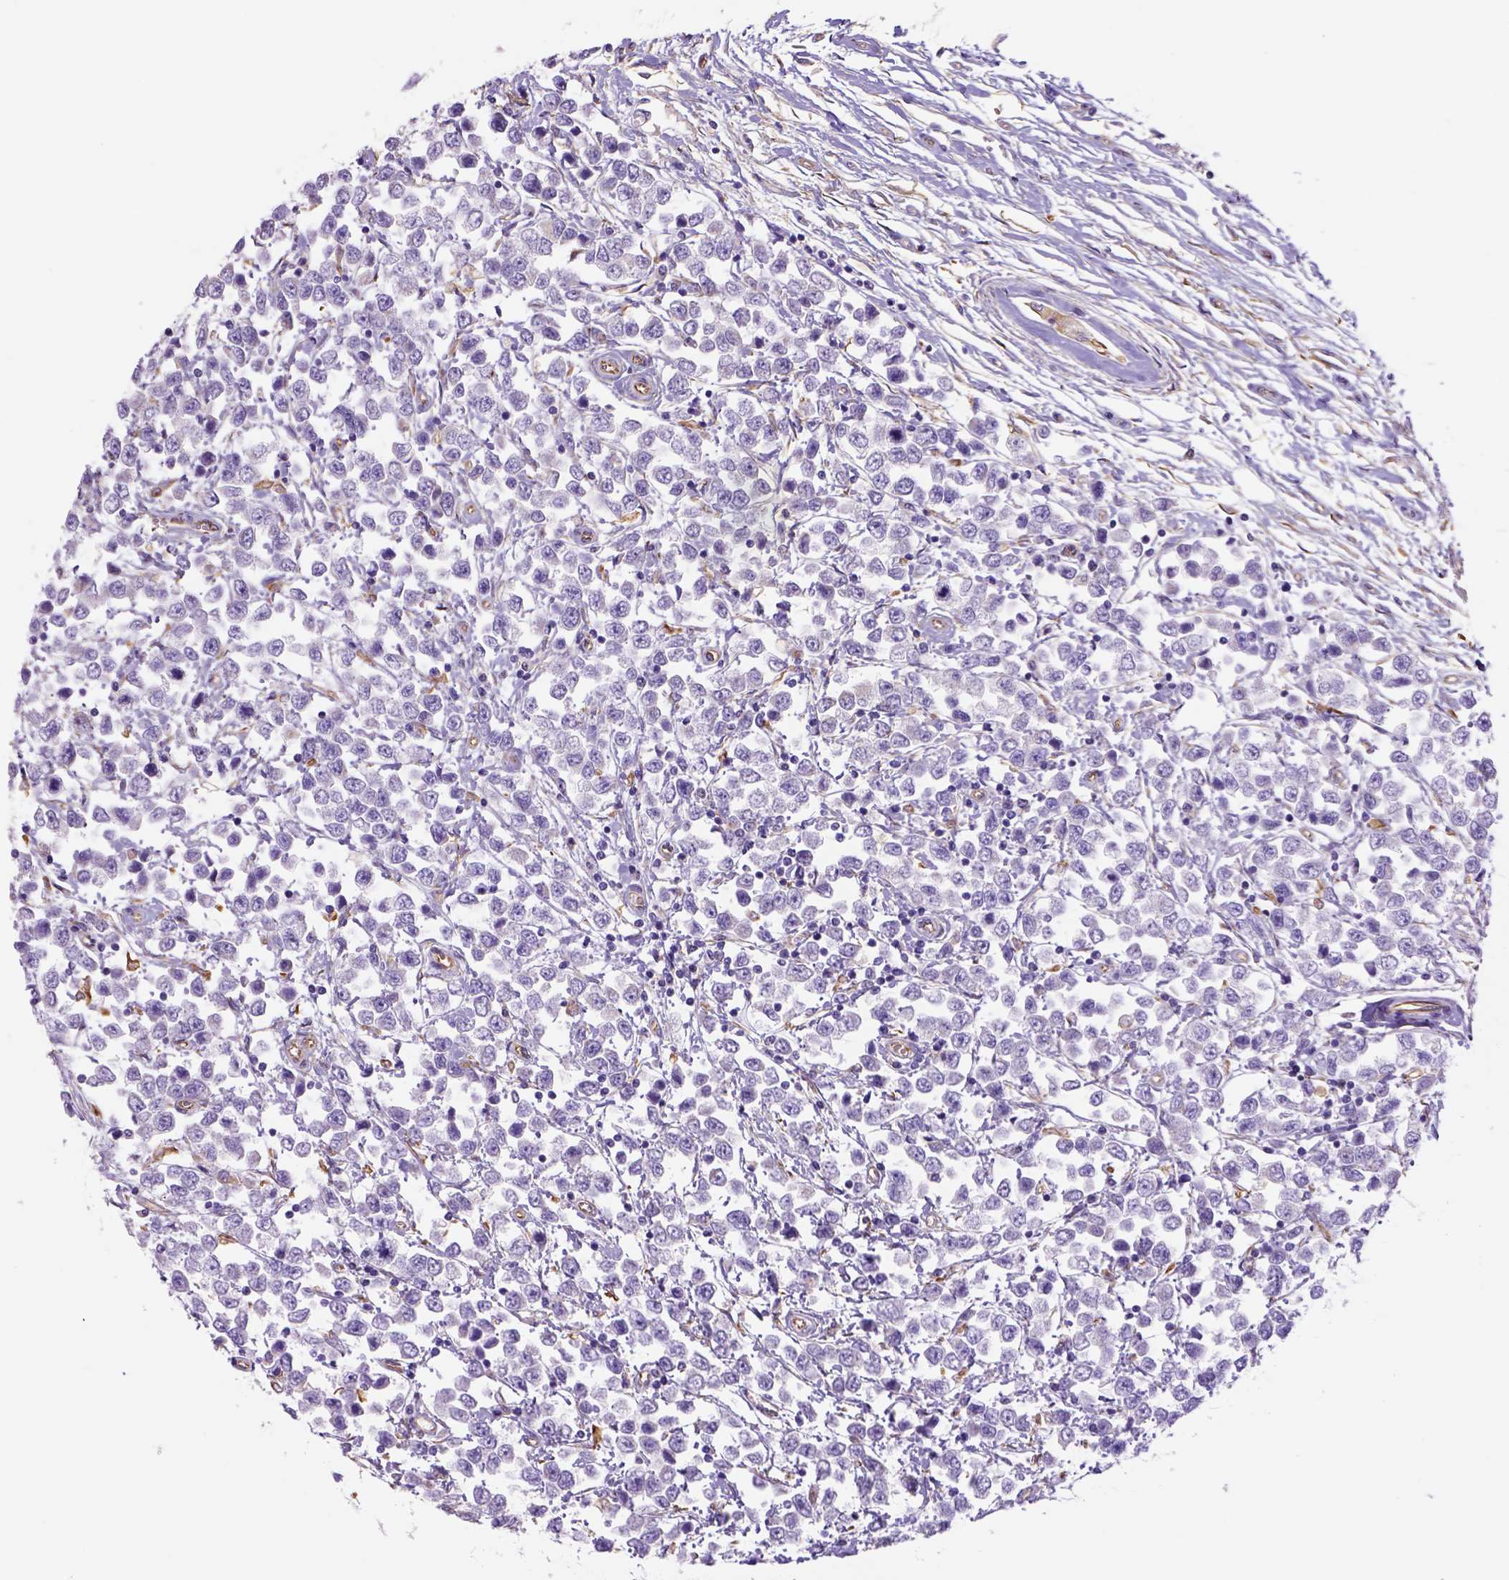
{"staining": {"intensity": "negative", "quantity": "none", "location": "none"}, "tissue": "testis cancer", "cell_type": "Tumor cells", "image_type": "cancer", "snomed": [{"axis": "morphology", "description": "Seminoma, NOS"}, {"axis": "topography", "description": "Testis"}], "caption": "Image shows no protein staining in tumor cells of testis cancer (seminoma) tissue.", "gene": "ZZZ3", "patient": {"sex": "male", "age": 34}}